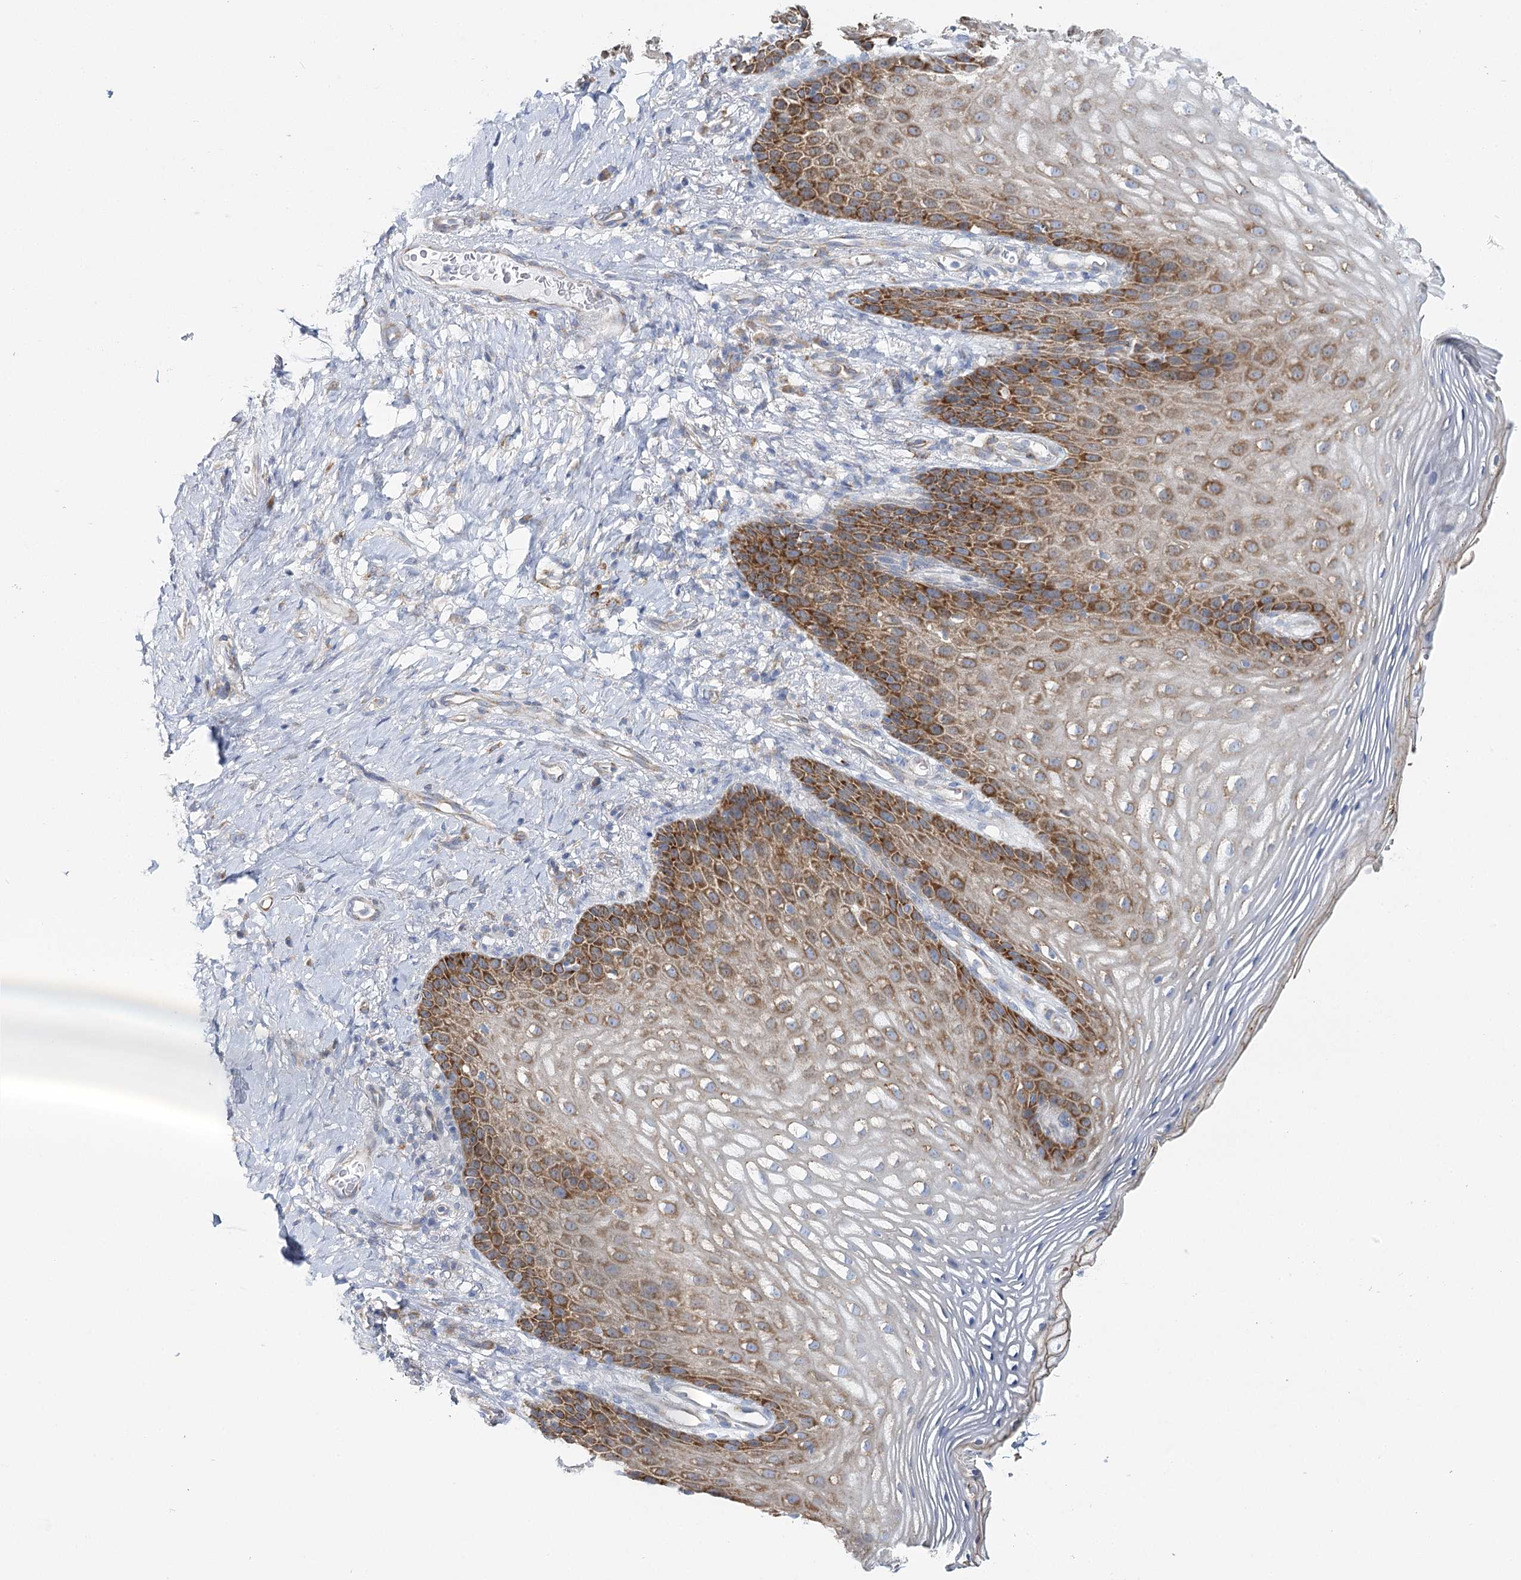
{"staining": {"intensity": "moderate", "quantity": ">75%", "location": "cytoplasmic/membranous"}, "tissue": "vagina", "cell_type": "Squamous epithelial cells", "image_type": "normal", "snomed": [{"axis": "morphology", "description": "Normal tissue, NOS"}, {"axis": "topography", "description": "Vagina"}], "caption": "Vagina stained with DAB IHC shows medium levels of moderate cytoplasmic/membranous expression in about >75% of squamous epithelial cells. (DAB IHC with brightfield microscopy, high magnification).", "gene": "THUMPD3", "patient": {"sex": "female", "age": 60}}